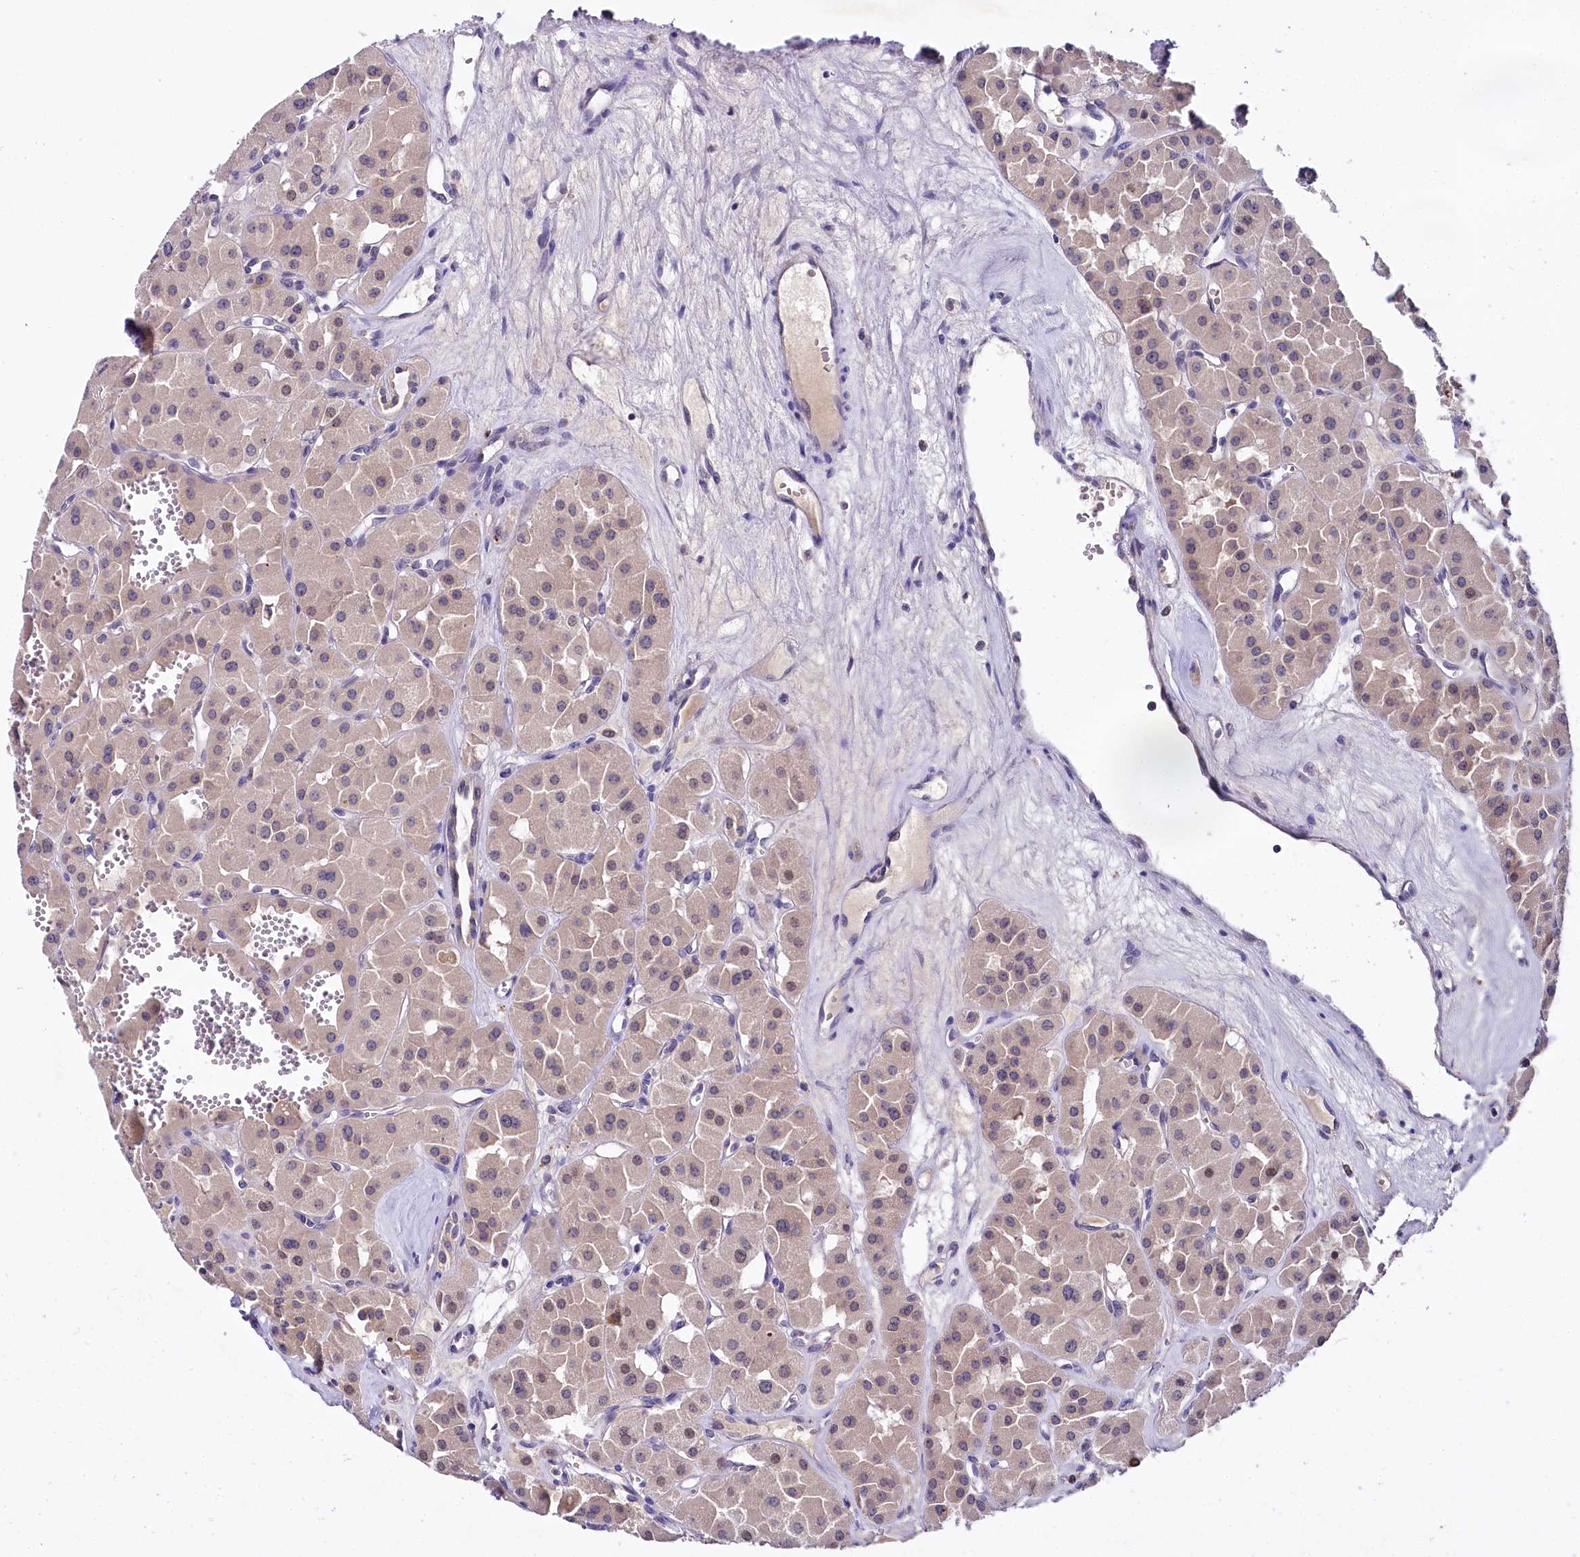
{"staining": {"intensity": "weak", "quantity": ">75%", "location": "cytoplasmic/membranous"}, "tissue": "renal cancer", "cell_type": "Tumor cells", "image_type": "cancer", "snomed": [{"axis": "morphology", "description": "Carcinoma, NOS"}, {"axis": "topography", "description": "Kidney"}], "caption": "This is a histology image of immunohistochemistry (IHC) staining of carcinoma (renal), which shows weak positivity in the cytoplasmic/membranous of tumor cells.", "gene": "SPINK9", "patient": {"sex": "female", "age": 75}}